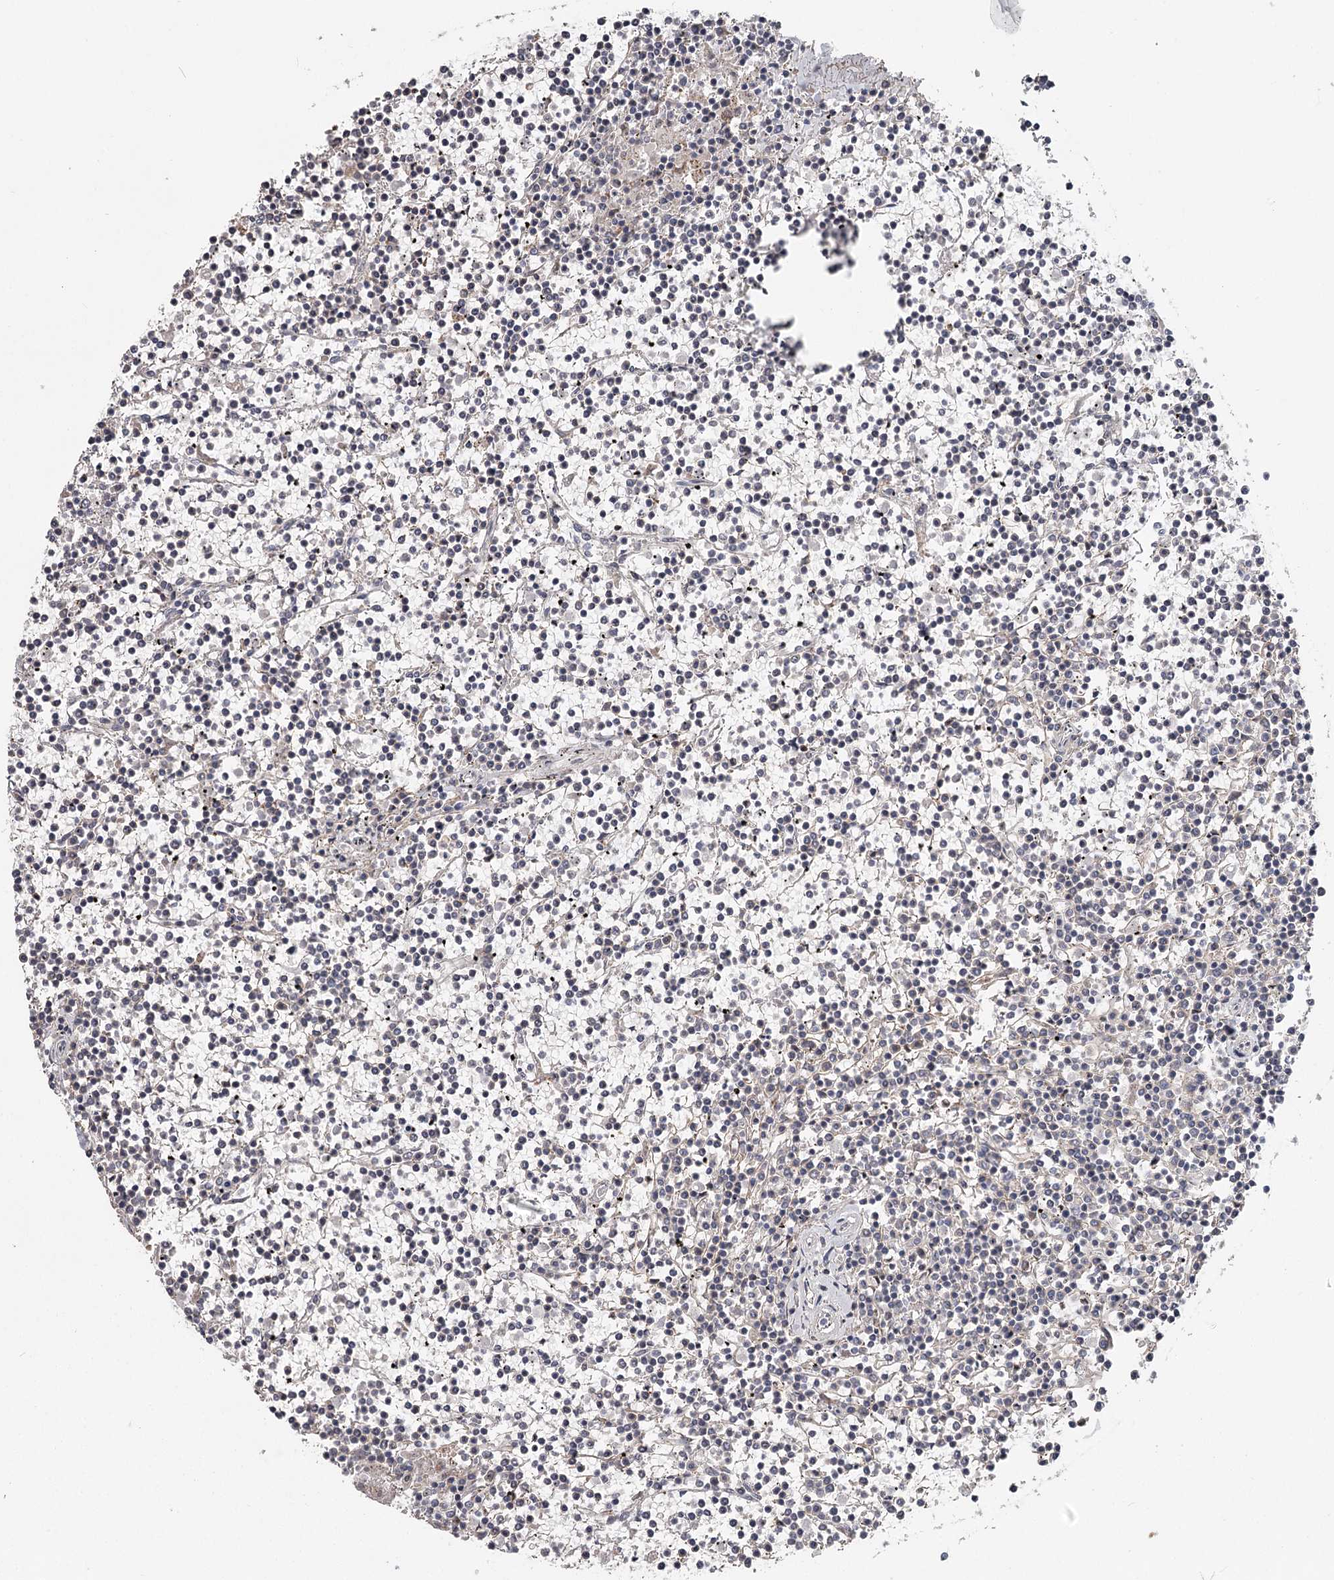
{"staining": {"intensity": "negative", "quantity": "none", "location": "none"}, "tissue": "lymphoma", "cell_type": "Tumor cells", "image_type": "cancer", "snomed": [{"axis": "morphology", "description": "Malignant lymphoma, non-Hodgkin's type, Low grade"}, {"axis": "topography", "description": "Spleen"}], "caption": "This is an IHC image of malignant lymphoma, non-Hodgkin's type (low-grade). There is no positivity in tumor cells.", "gene": "DHRS9", "patient": {"sex": "female", "age": 19}}